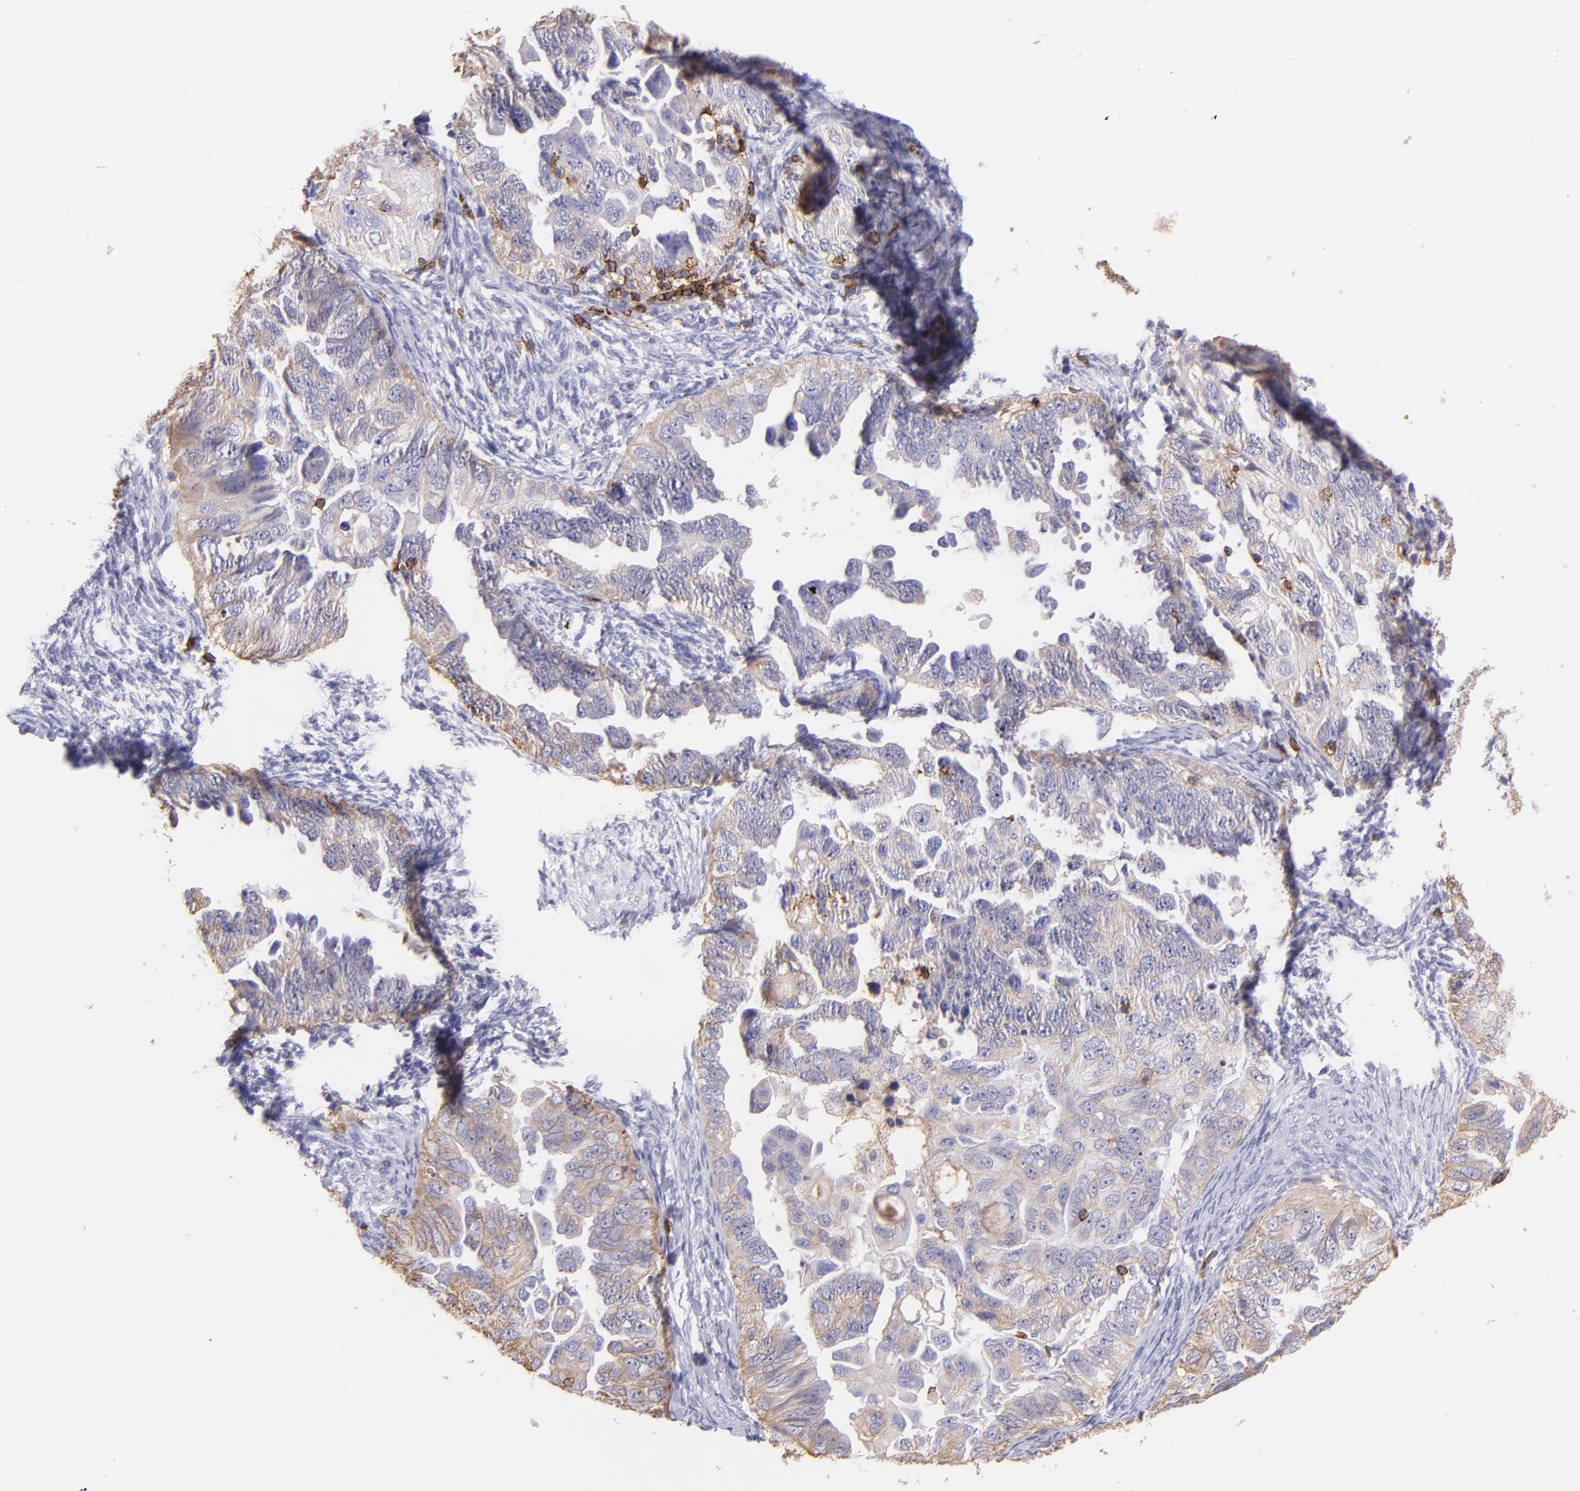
{"staining": {"intensity": "weak", "quantity": "25%-75%", "location": "cytoplasmic/membranous"}, "tissue": "ovarian cancer", "cell_type": "Tumor cells", "image_type": "cancer", "snomed": [{"axis": "morphology", "description": "Cystadenocarcinoma, serous, NOS"}, {"axis": "topography", "description": "Ovary"}], "caption": "The immunohistochemical stain highlights weak cytoplasmic/membranous positivity in tumor cells of ovarian cancer (serous cystadenocarcinoma) tissue.", "gene": "SPN", "patient": {"sex": "female", "age": 82}}